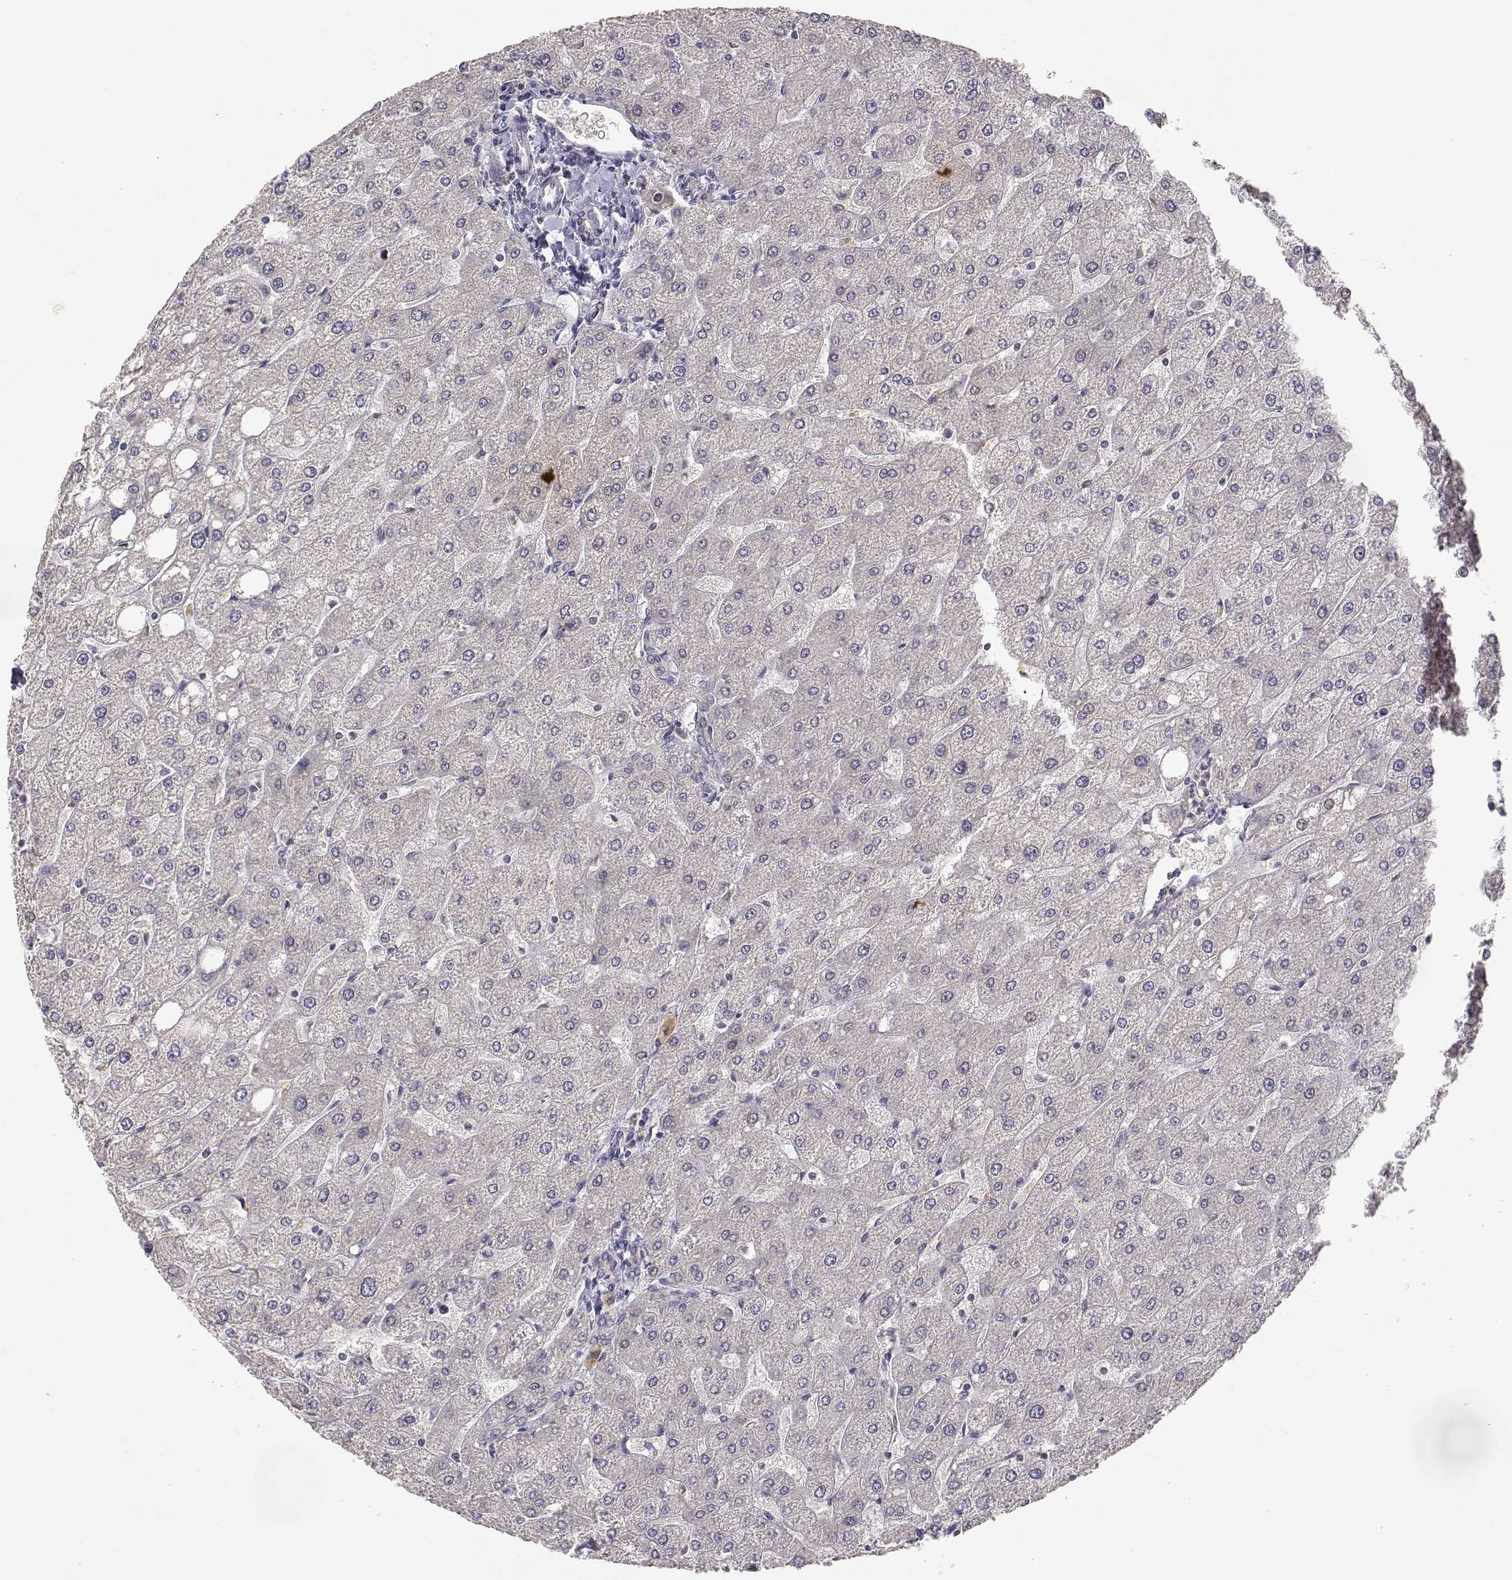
{"staining": {"intensity": "negative", "quantity": "none", "location": "none"}, "tissue": "liver", "cell_type": "Cholangiocytes", "image_type": "normal", "snomed": [{"axis": "morphology", "description": "Normal tissue, NOS"}, {"axis": "topography", "description": "Liver"}], "caption": "IHC of unremarkable liver reveals no staining in cholangiocytes. (DAB (3,3'-diaminobenzidine) immunohistochemistry (IHC) visualized using brightfield microscopy, high magnification).", "gene": "RAD51", "patient": {"sex": "male", "age": 67}}